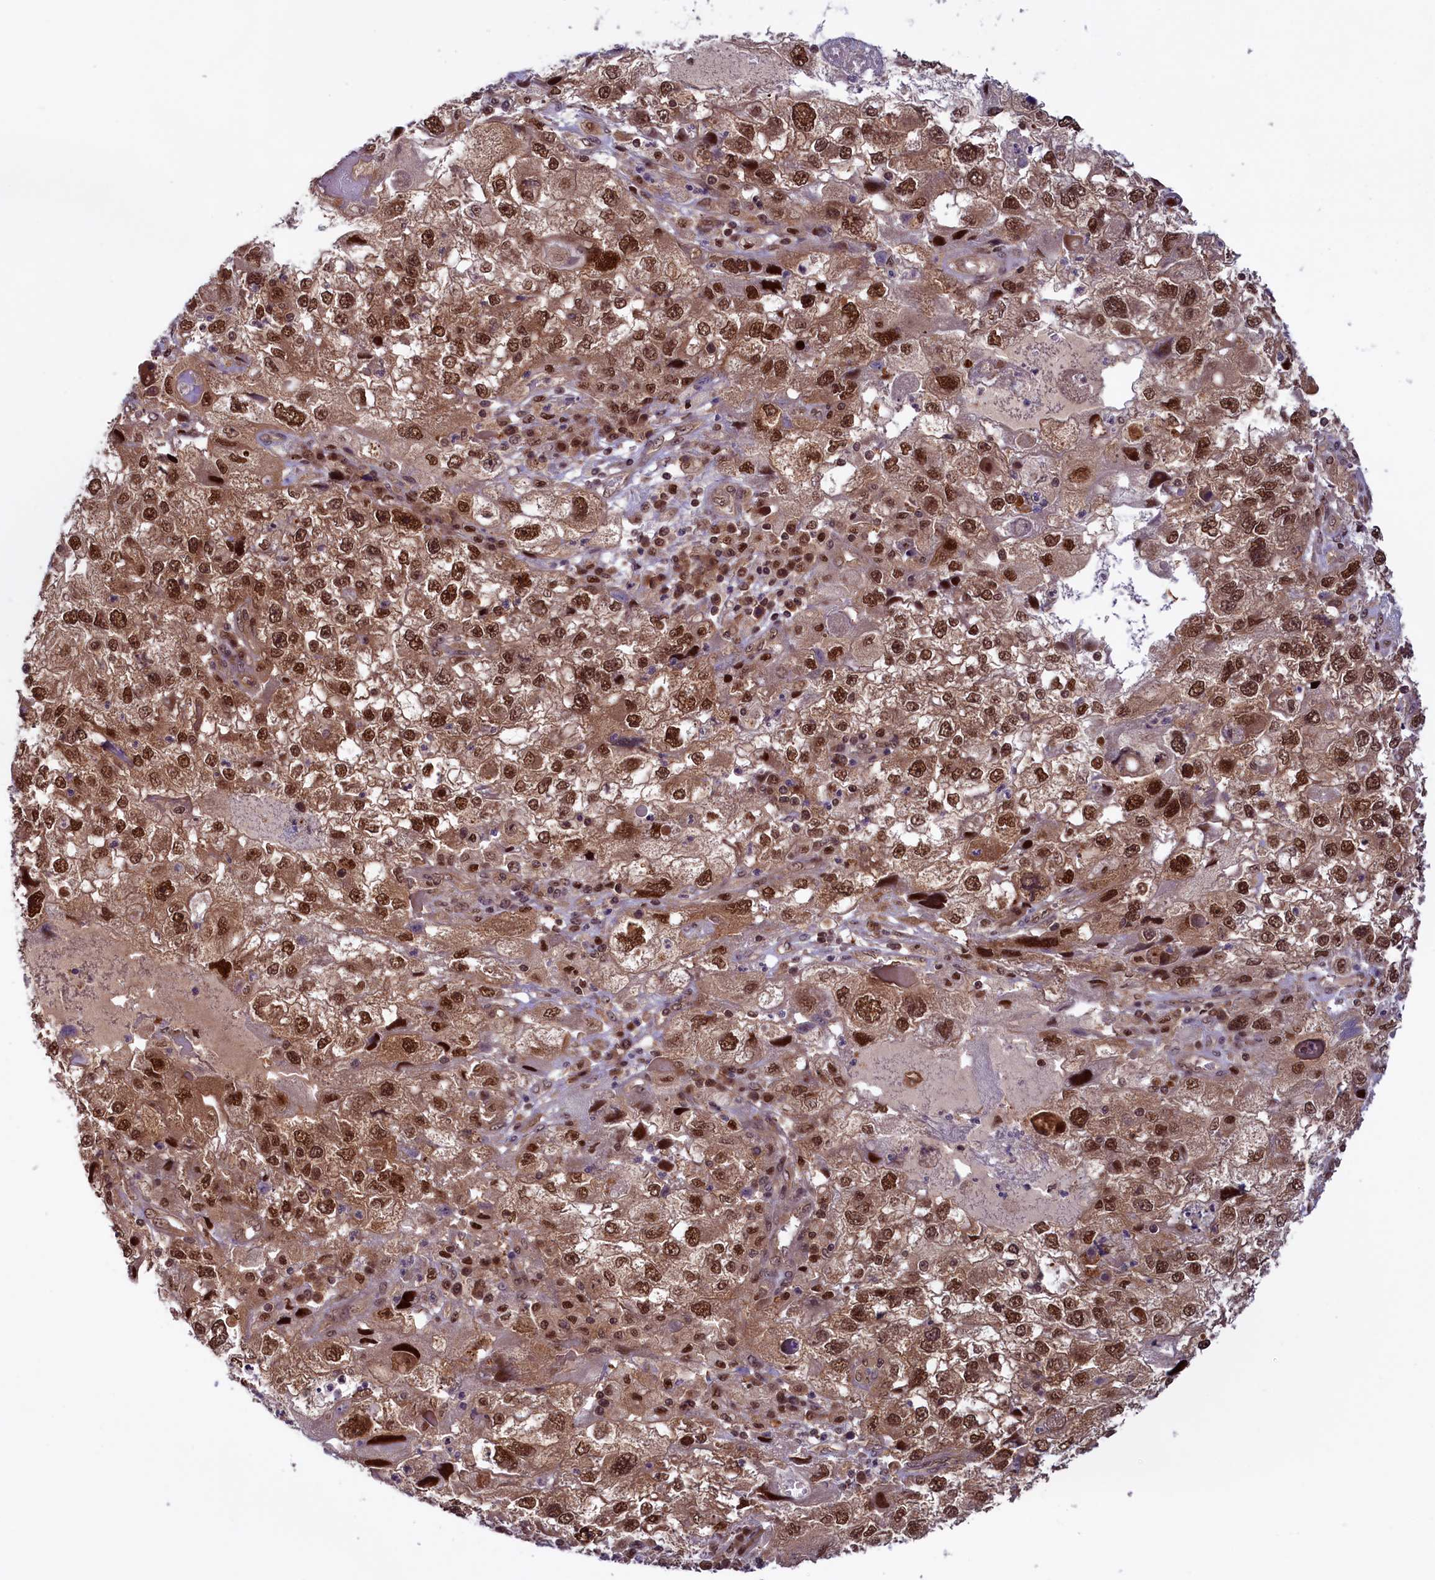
{"staining": {"intensity": "strong", "quantity": ">75%", "location": "cytoplasmic/membranous,nuclear"}, "tissue": "endometrial cancer", "cell_type": "Tumor cells", "image_type": "cancer", "snomed": [{"axis": "morphology", "description": "Adenocarcinoma, NOS"}, {"axis": "topography", "description": "Endometrium"}], "caption": "Endometrial adenocarcinoma tissue shows strong cytoplasmic/membranous and nuclear positivity in about >75% of tumor cells, visualized by immunohistochemistry.", "gene": "SLC7A6OS", "patient": {"sex": "female", "age": 49}}